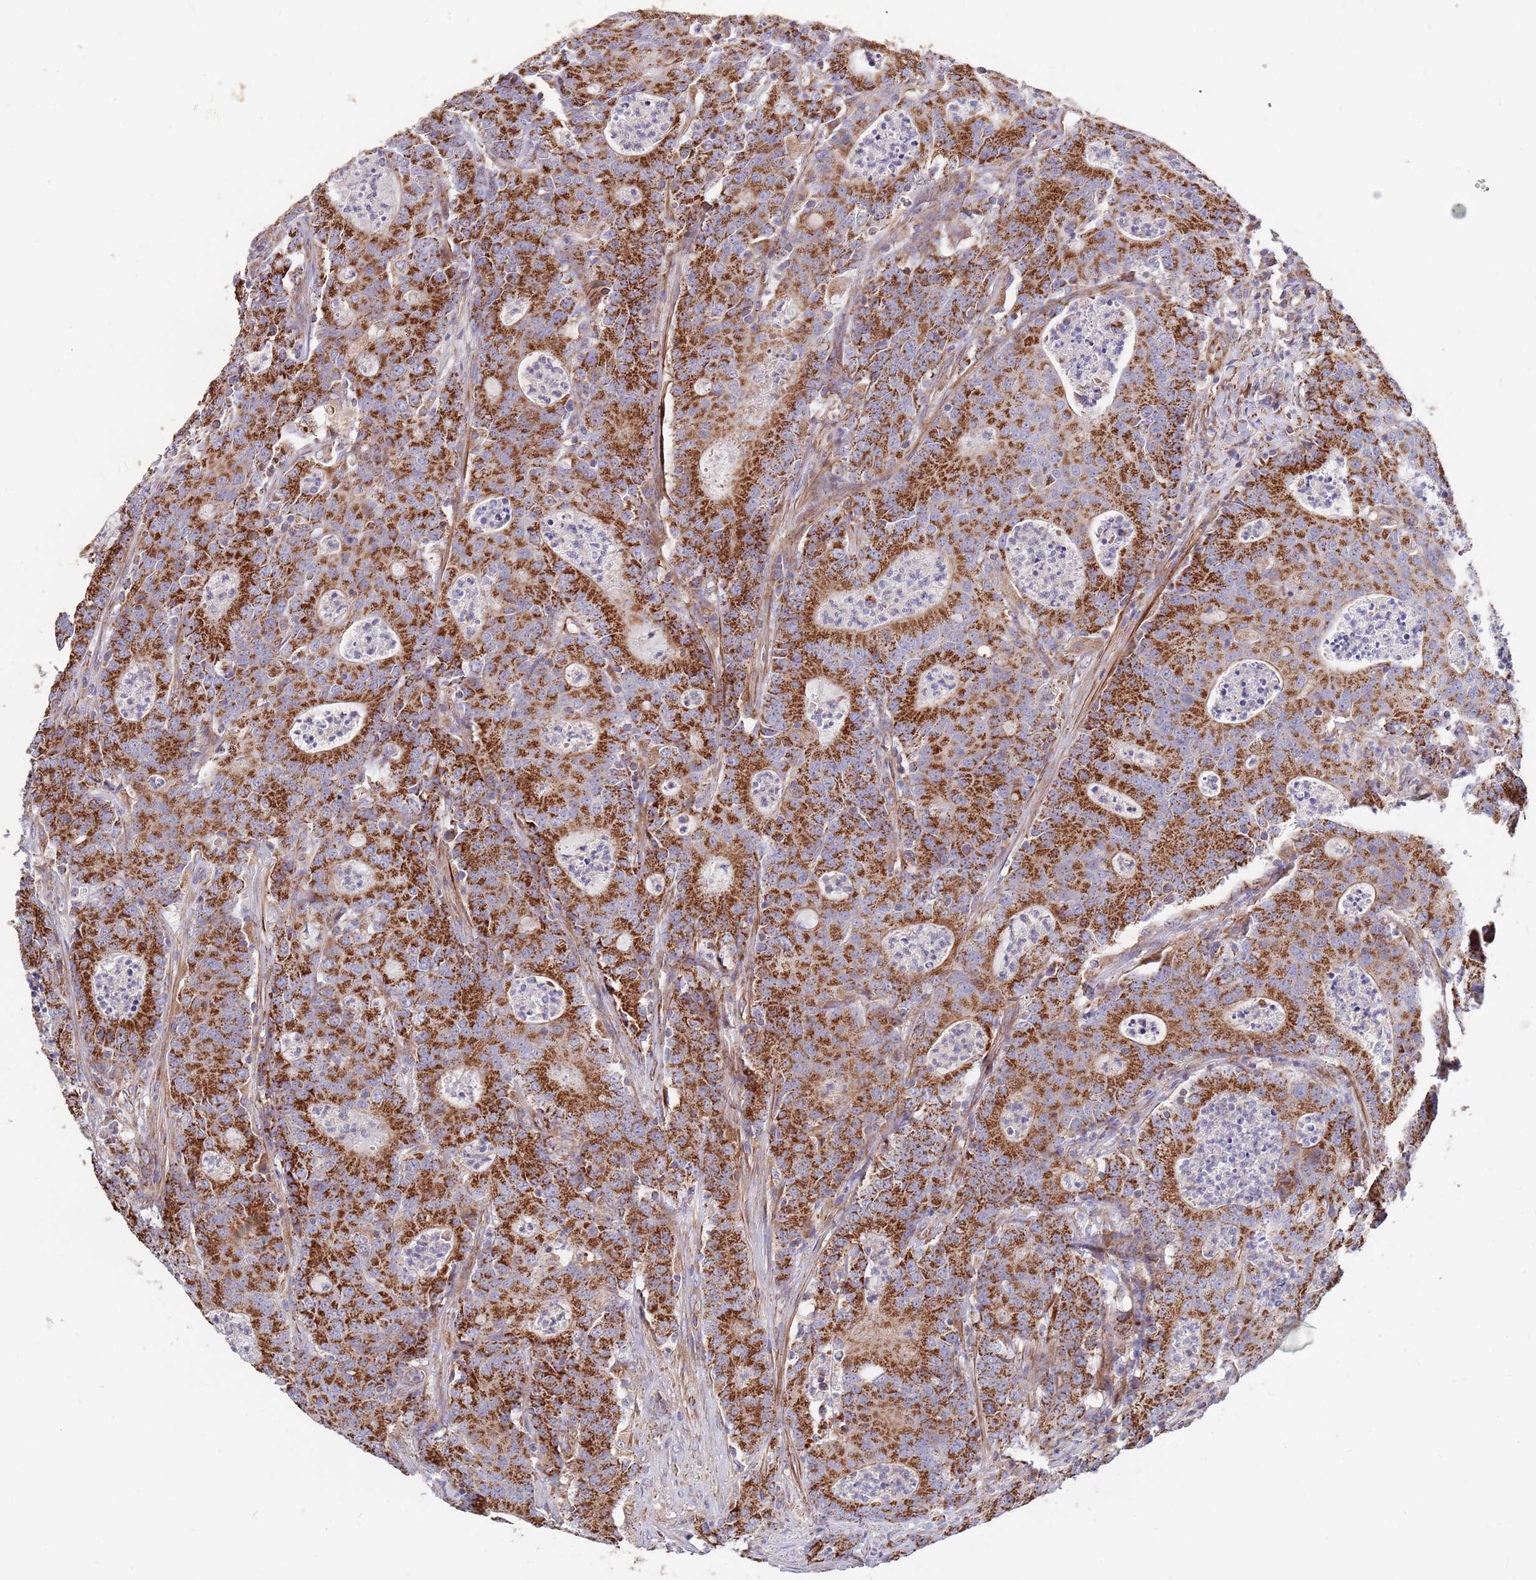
{"staining": {"intensity": "strong", "quantity": ">75%", "location": "cytoplasmic/membranous"}, "tissue": "colorectal cancer", "cell_type": "Tumor cells", "image_type": "cancer", "snomed": [{"axis": "morphology", "description": "Adenocarcinoma, NOS"}, {"axis": "topography", "description": "Colon"}], "caption": "Human adenocarcinoma (colorectal) stained for a protein (brown) displays strong cytoplasmic/membranous positive staining in approximately >75% of tumor cells.", "gene": "WDFY3", "patient": {"sex": "male", "age": 83}}